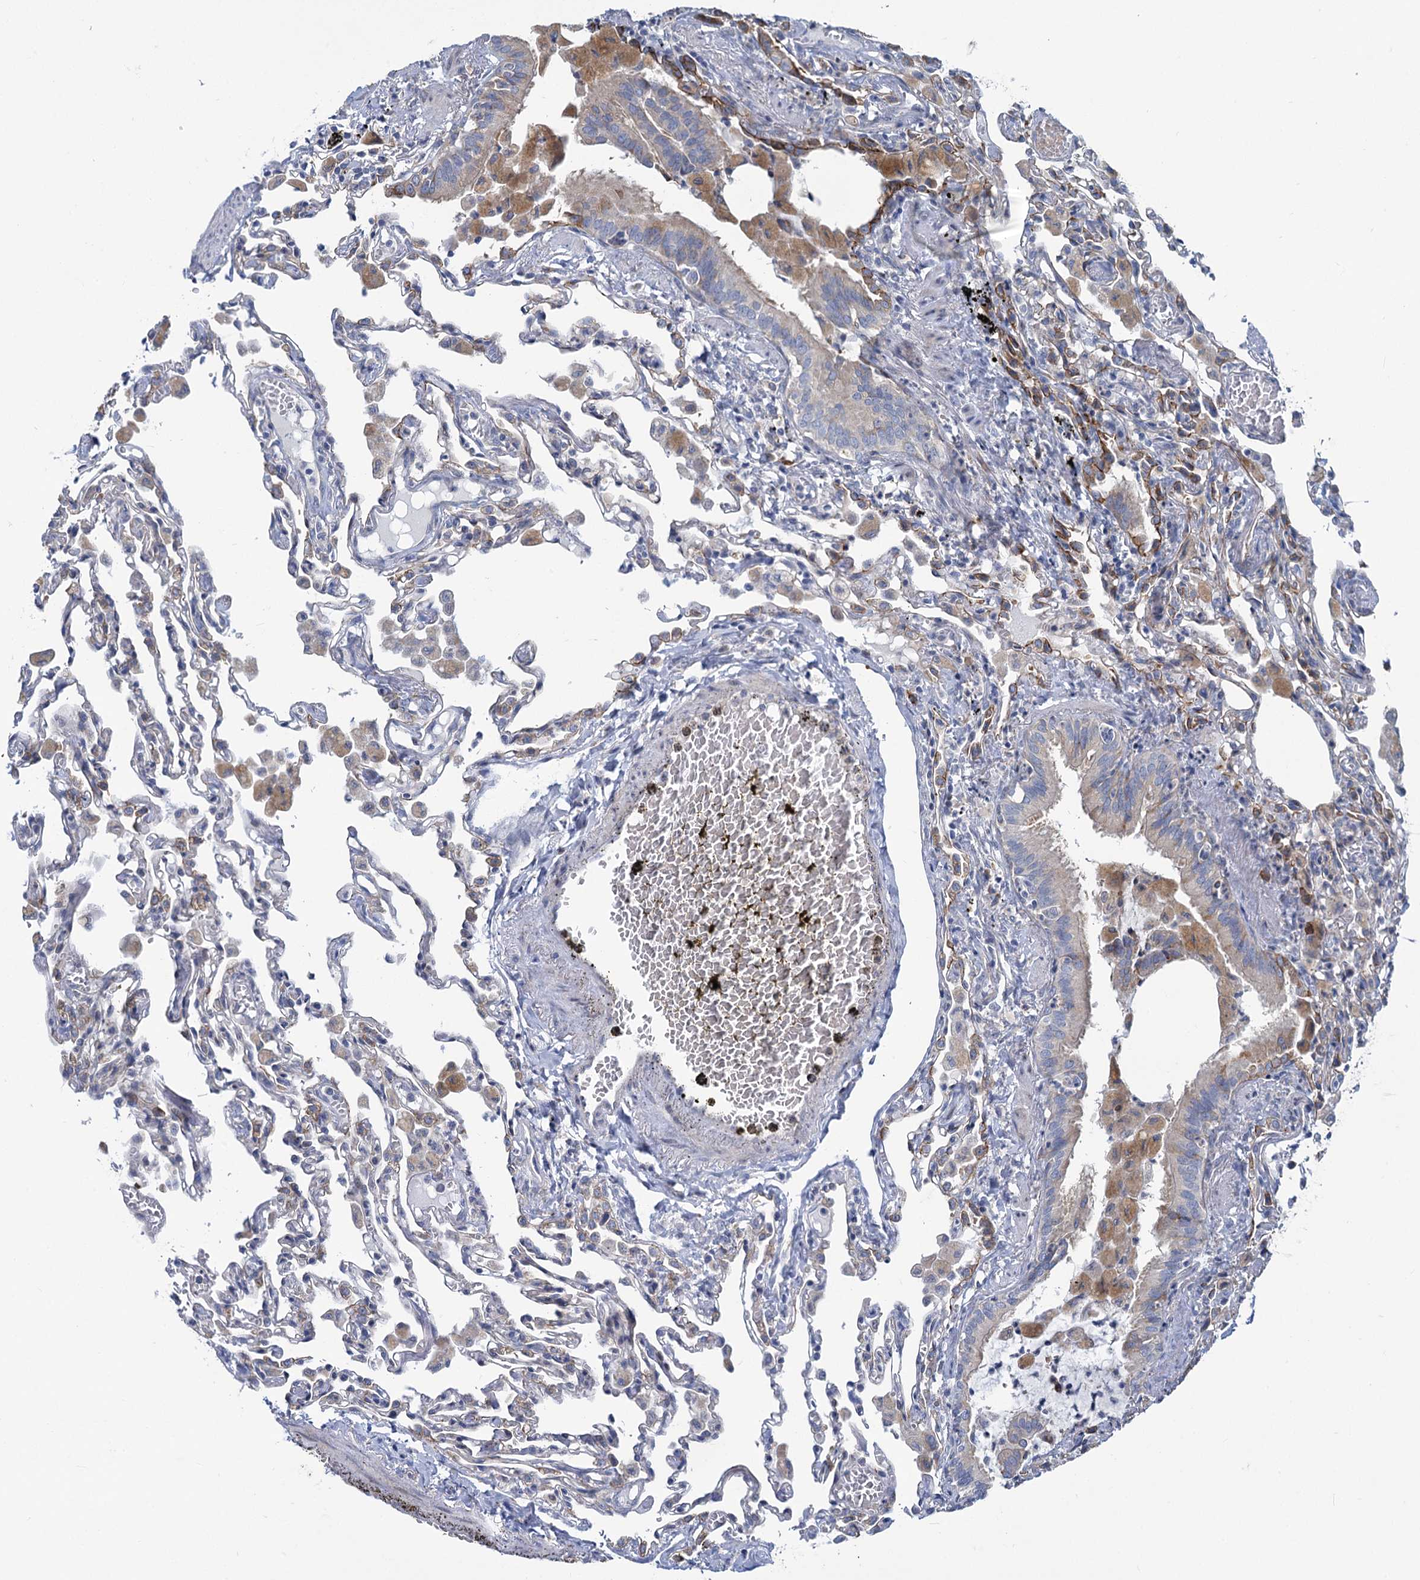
{"staining": {"intensity": "negative", "quantity": "none", "location": "none"}, "tissue": "lung", "cell_type": "Alveolar cells", "image_type": "normal", "snomed": [{"axis": "morphology", "description": "Normal tissue, NOS"}, {"axis": "topography", "description": "Bronchus"}, {"axis": "topography", "description": "Lung"}], "caption": "Immunohistochemistry image of unremarkable lung: lung stained with DAB reveals no significant protein expression in alveolar cells.", "gene": "PRSS35", "patient": {"sex": "female", "age": 49}}